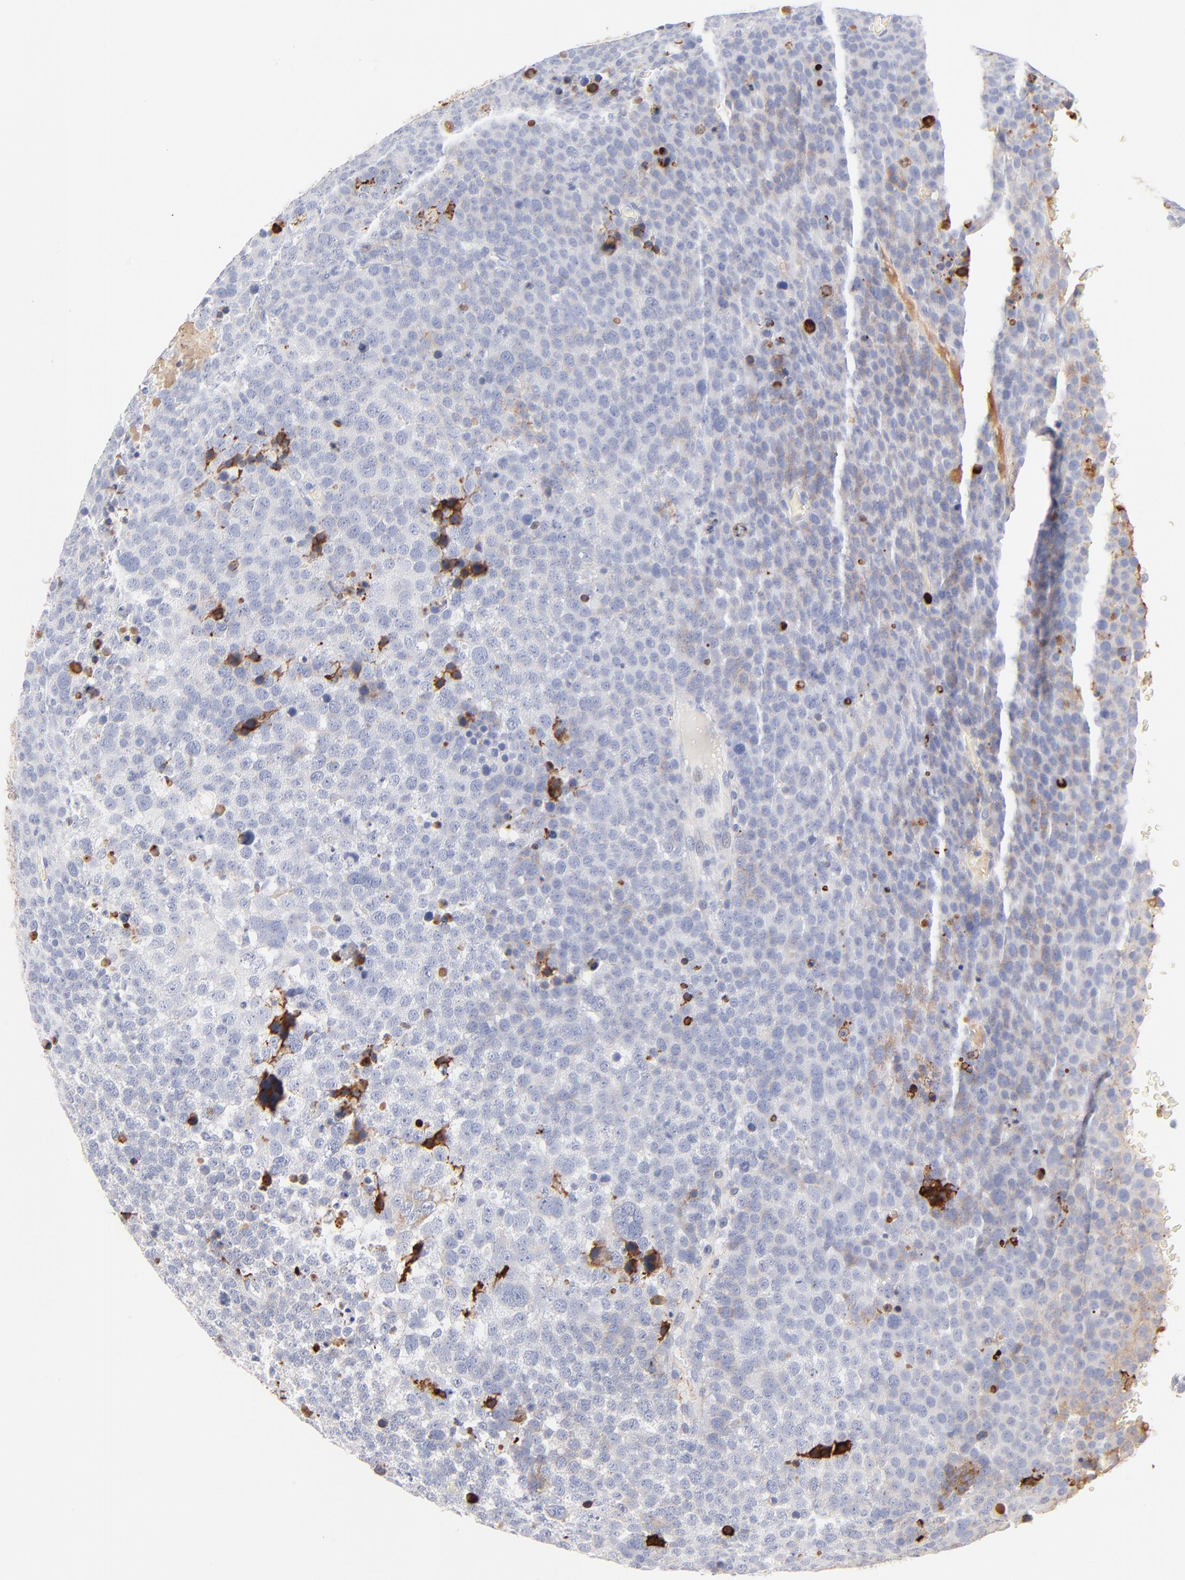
{"staining": {"intensity": "negative", "quantity": "none", "location": "none"}, "tissue": "testis cancer", "cell_type": "Tumor cells", "image_type": "cancer", "snomed": [{"axis": "morphology", "description": "Seminoma, NOS"}, {"axis": "topography", "description": "Testis"}], "caption": "IHC of human seminoma (testis) exhibits no staining in tumor cells.", "gene": "APOH", "patient": {"sex": "male", "age": 71}}